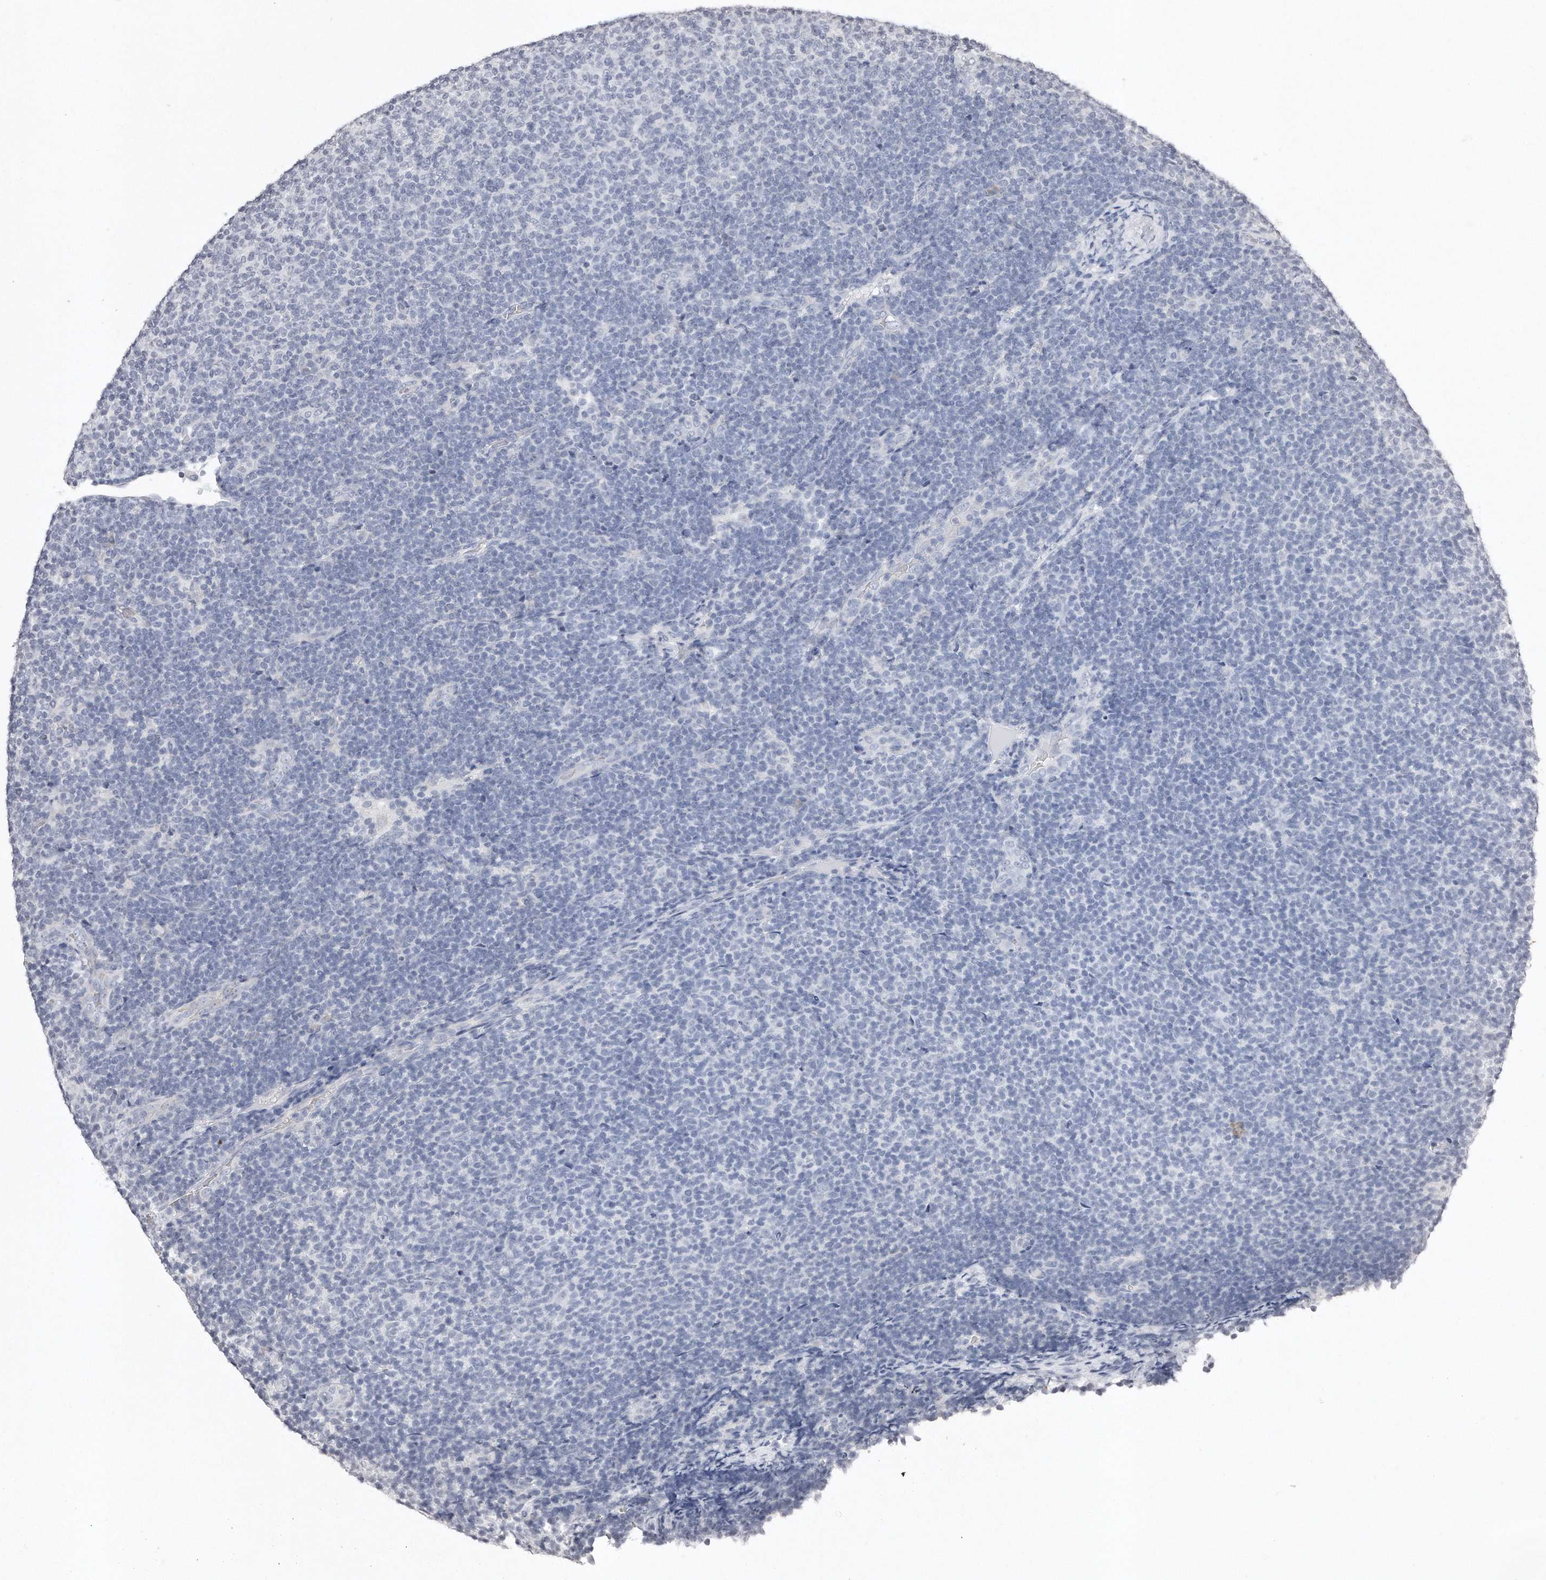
{"staining": {"intensity": "negative", "quantity": "none", "location": "none"}, "tissue": "lymphoma", "cell_type": "Tumor cells", "image_type": "cancer", "snomed": [{"axis": "morphology", "description": "Malignant lymphoma, non-Hodgkin's type, Low grade"}, {"axis": "topography", "description": "Lymph node"}], "caption": "Immunohistochemistry histopathology image of neoplastic tissue: human low-grade malignant lymphoma, non-Hodgkin's type stained with DAB reveals no significant protein expression in tumor cells.", "gene": "TECR", "patient": {"sex": "male", "age": 66}}